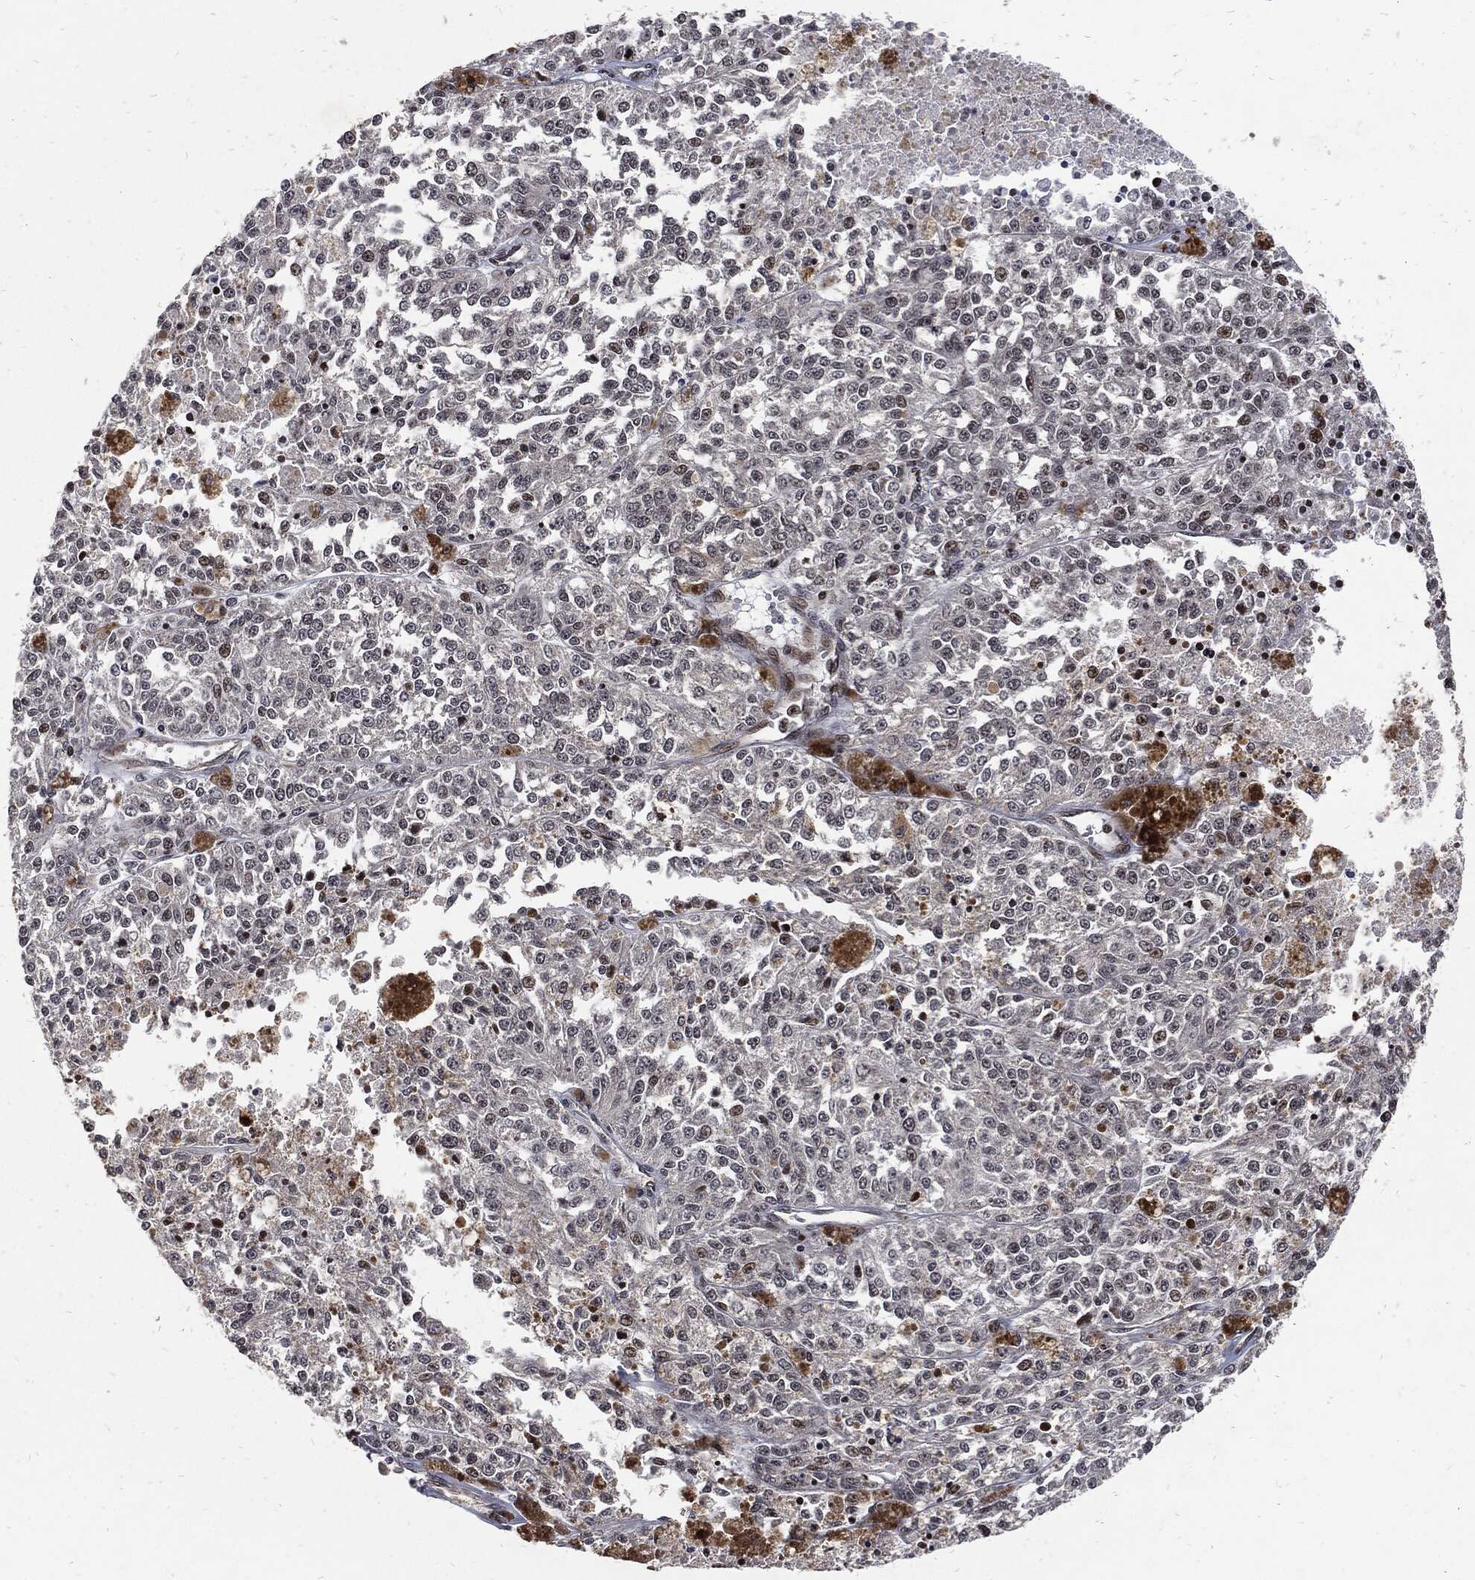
{"staining": {"intensity": "moderate", "quantity": "<25%", "location": "nuclear"}, "tissue": "melanoma", "cell_type": "Tumor cells", "image_type": "cancer", "snomed": [{"axis": "morphology", "description": "Malignant melanoma, Metastatic site"}, {"axis": "topography", "description": "Lymph node"}], "caption": "Melanoma tissue shows moderate nuclear positivity in approximately <25% of tumor cells", "gene": "ZNF775", "patient": {"sex": "female", "age": 64}}